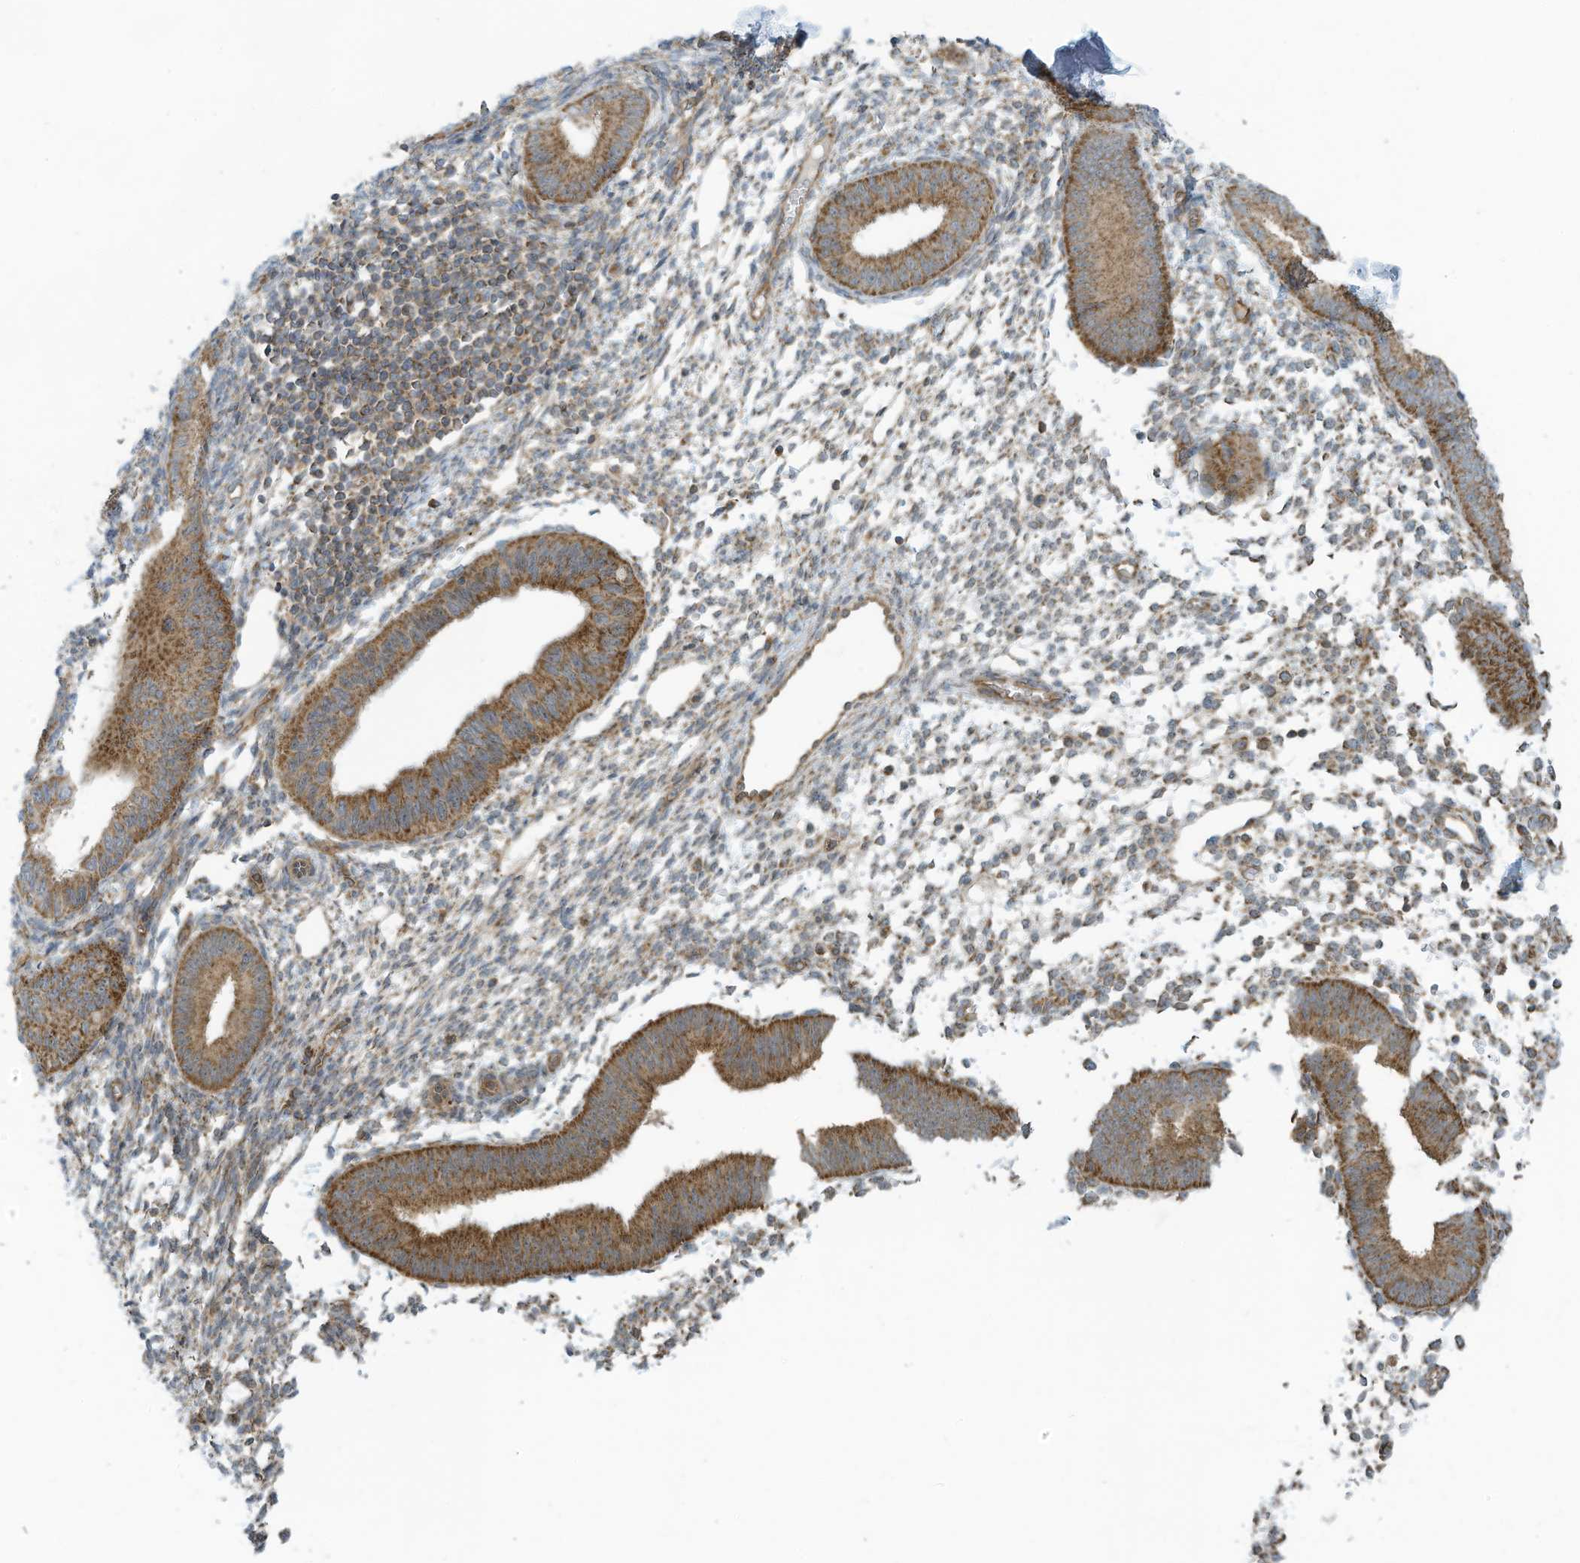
{"staining": {"intensity": "weak", "quantity": "25%-75%", "location": "cytoplasmic/membranous"}, "tissue": "endometrium", "cell_type": "Cells in endometrial stroma", "image_type": "normal", "snomed": [{"axis": "morphology", "description": "Normal tissue, NOS"}, {"axis": "topography", "description": "Uterus"}, {"axis": "topography", "description": "Endometrium"}], "caption": "Protein staining displays weak cytoplasmic/membranous expression in approximately 25%-75% of cells in endometrial stroma in normal endometrium. (DAB IHC with brightfield microscopy, high magnification).", "gene": "METTL6", "patient": {"sex": "female", "age": 48}}